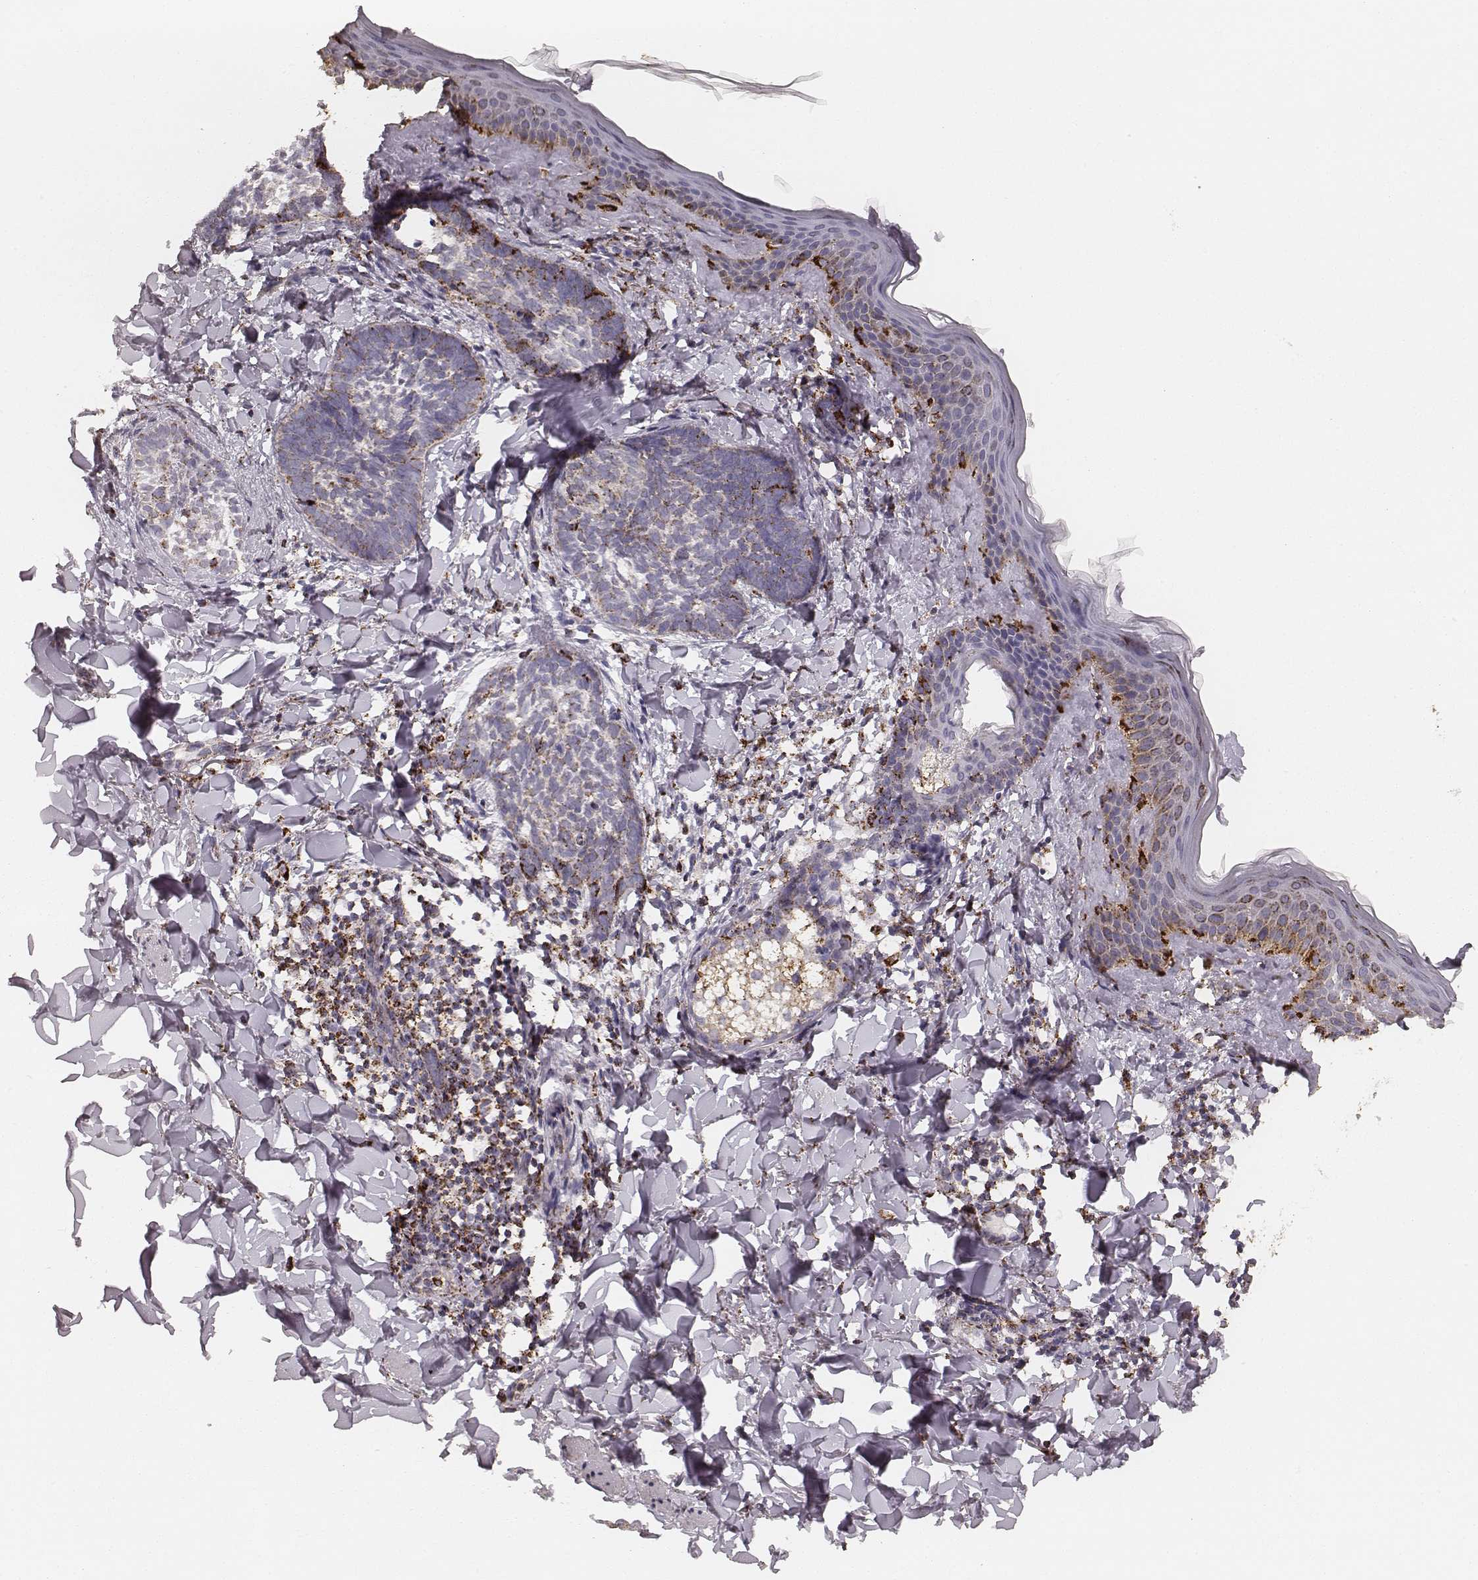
{"staining": {"intensity": "strong", "quantity": "<25%", "location": "cytoplasmic/membranous"}, "tissue": "skin cancer", "cell_type": "Tumor cells", "image_type": "cancer", "snomed": [{"axis": "morphology", "description": "Normal tissue, NOS"}, {"axis": "morphology", "description": "Basal cell carcinoma"}, {"axis": "topography", "description": "Skin"}], "caption": "Immunohistochemistry micrograph of neoplastic tissue: skin basal cell carcinoma stained using immunohistochemistry exhibits medium levels of strong protein expression localized specifically in the cytoplasmic/membranous of tumor cells, appearing as a cytoplasmic/membranous brown color.", "gene": "CS", "patient": {"sex": "male", "age": 46}}